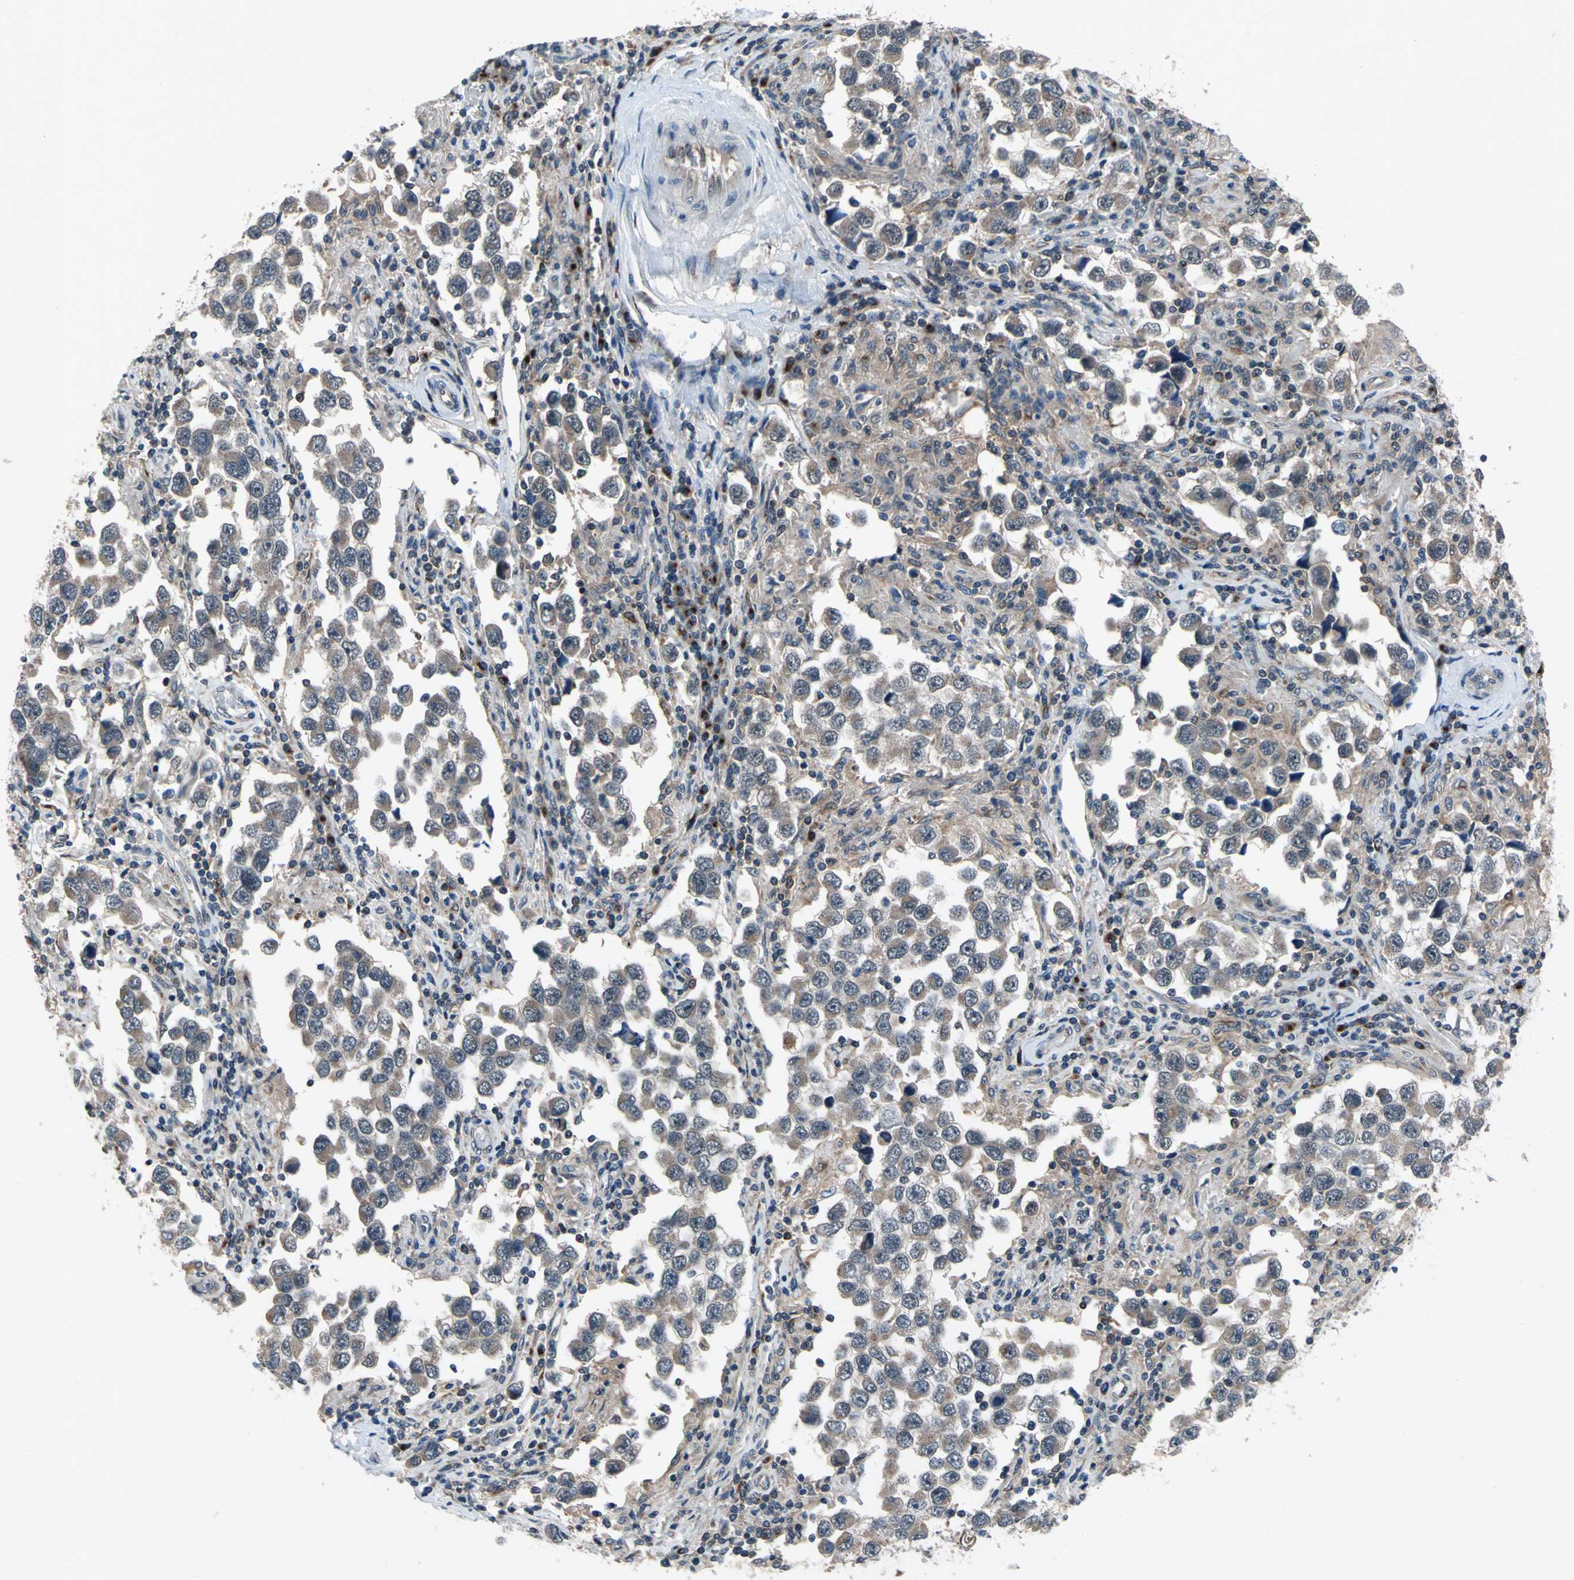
{"staining": {"intensity": "moderate", "quantity": ">75%", "location": "cytoplasmic/membranous"}, "tissue": "testis cancer", "cell_type": "Tumor cells", "image_type": "cancer", "snomed": [{"axis": "morphology", "description": "Carcinoma, Embryonal, NOS"}, {"axis": "topography", "description": "Testis"}], "caption": "A medium amount of moderate cytoplasmic/membranous positivity is identified in approximately >75% of tumor cells in testis embryonal carcinoma tissue.", "gene": "NFKBIE", "patient": {"sex": "male", "age": 21}}